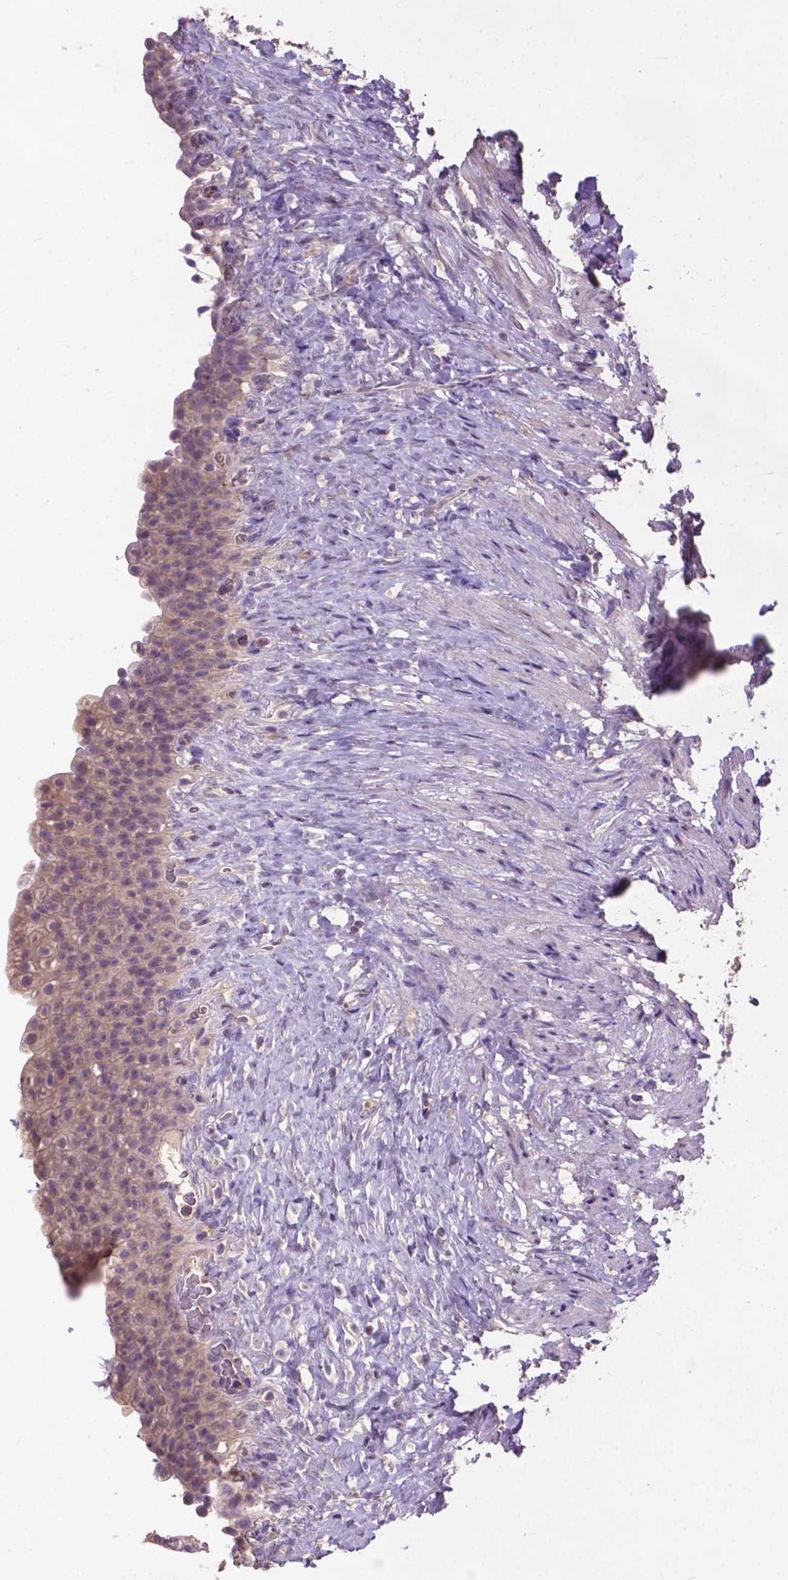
{"staining": {"intensity": "weak", "quantity": "<25%", "location": "cytoplasmic/membranous"}, "tissue": "urinary bladder", "cell_type": "Urothelial cells", "image_type": "normal", "snomed": [{"axis": "morphology", "description": "Normal tissue, NOS"}, {"axis": "topography", "description": "Urinary bladder"}, {"axis": "topography", "description": "Prostate"}], "caption": "Immunohistochemical staining of benign human urinary bladder displays no significant positivity in urothelial cells. Nuclei are stained in blue.", "gene": "ZNF337", "patient": {"sex": "male", "age": 76}}